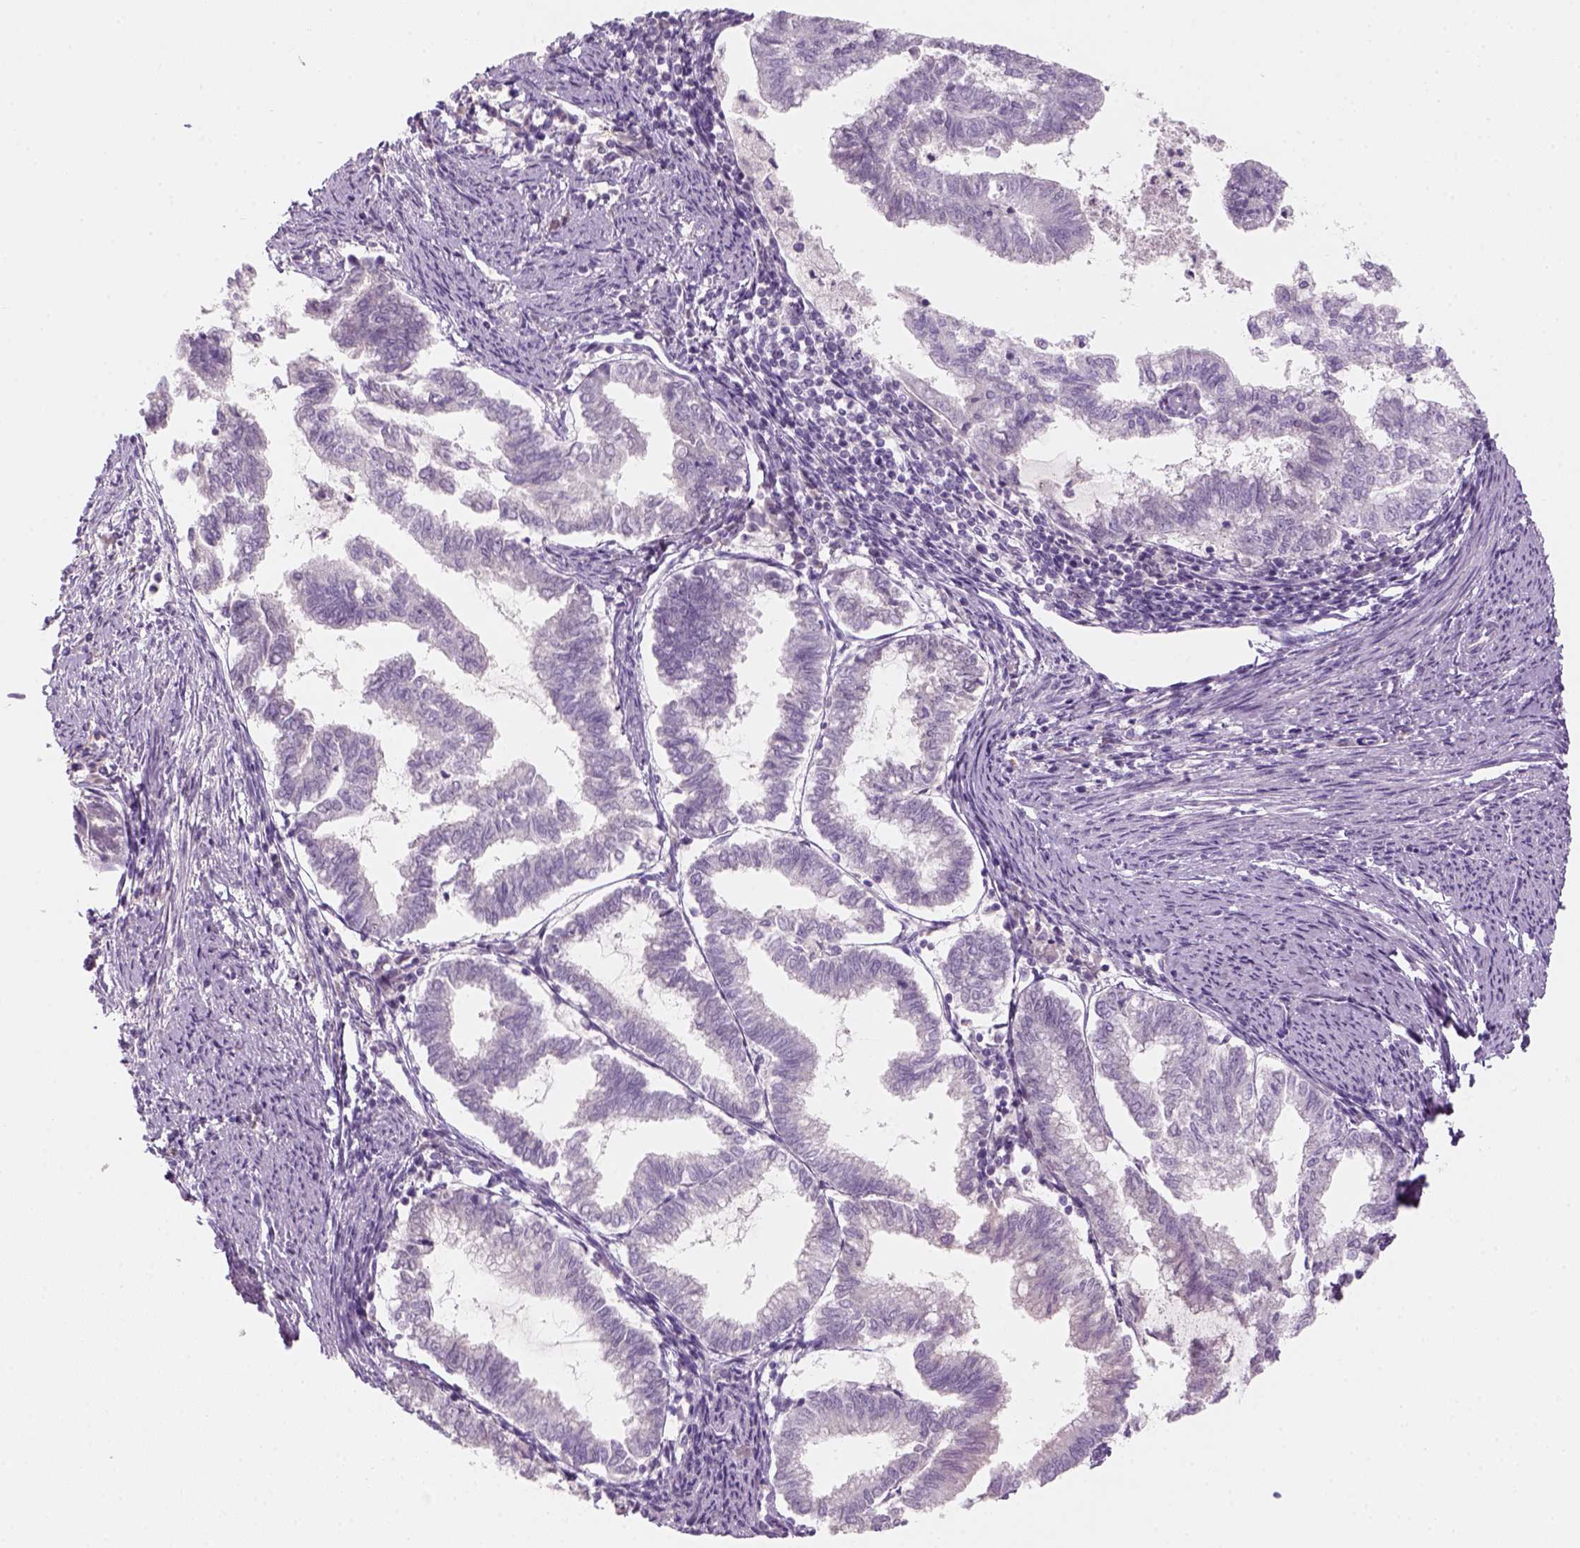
{"staining": {"intensity": "negative", "quantity": "none", "location": "none"}, "tissue": "endometrial cancer", "cell_type": "Tumor cells", "image_type": "cancer", "snomed": [{"axis": "morphology", "description": "Adenocarcinoma, NOS"}, {"axis": "topography", "description": "Endometrium"}], "caption": "Endometrial adenocarcinoma was stained to show a protein in brown. There is no significant positivity in tumor cells.", "gene": "KRT25", "patient": {"sex": "female", "age": 79}}